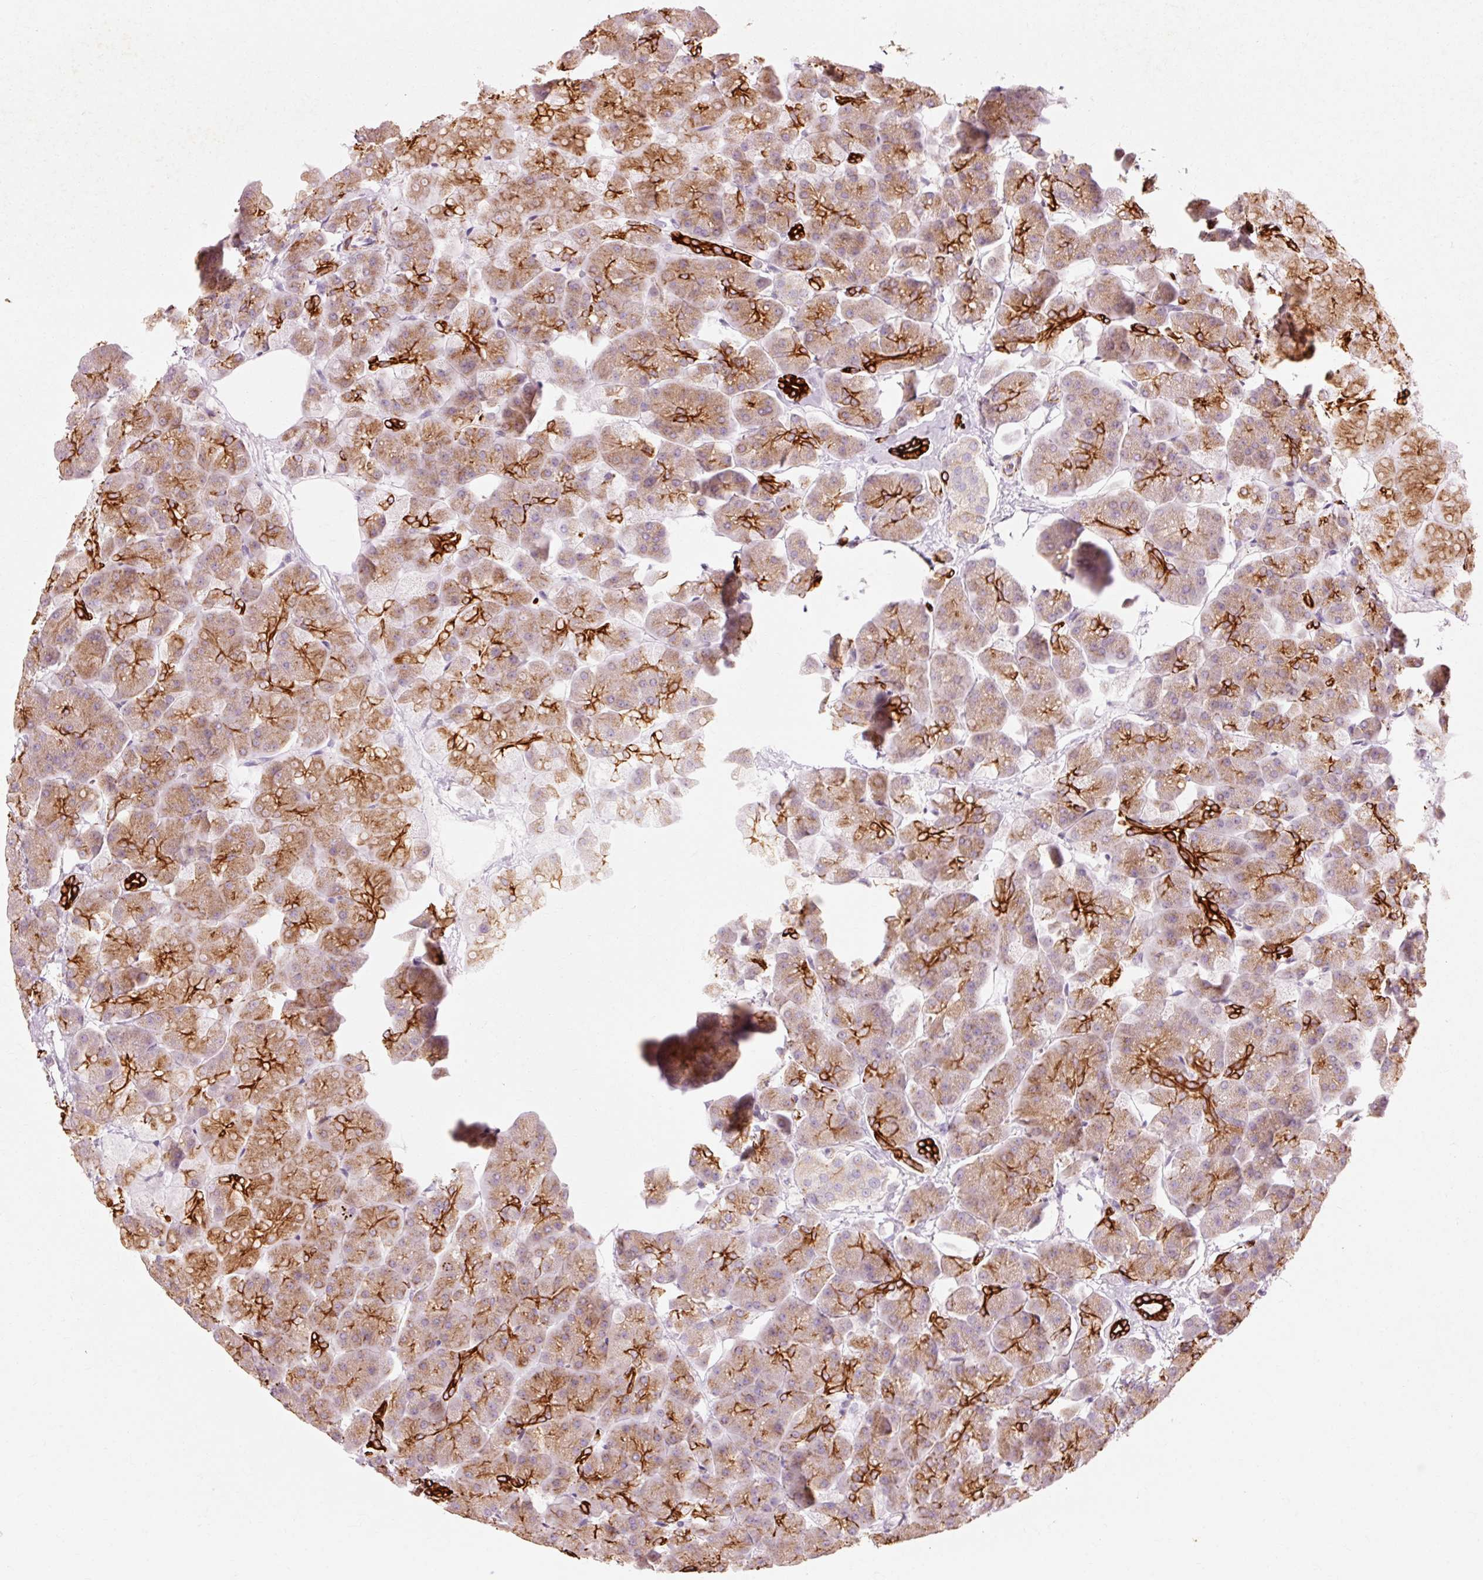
{"staining": {"intensity": "strong", "quantity": "<25%", "location": "cytoplasmic/membranous"}, "tissue": "pancreas", "cell_type": "Exocrine glandular cells", "image_type": "normal", "snomed": [{"axis": "morphology", "description": "Normal tissue, NOS"}, {"axis": "topography", "description": "Pancreas"}, {"axis": "topography", "description": "Peripheral nerve tissue"}], "caption": "Approximately <25% of exocrine glandular cells in unremarkable human pancreas show strong cytoplasmic/membranous protein staining as visualized by brown immunohistochemical staining.", "gene": "TRIM73", "patient": {"sex": "male", "age": 54}}